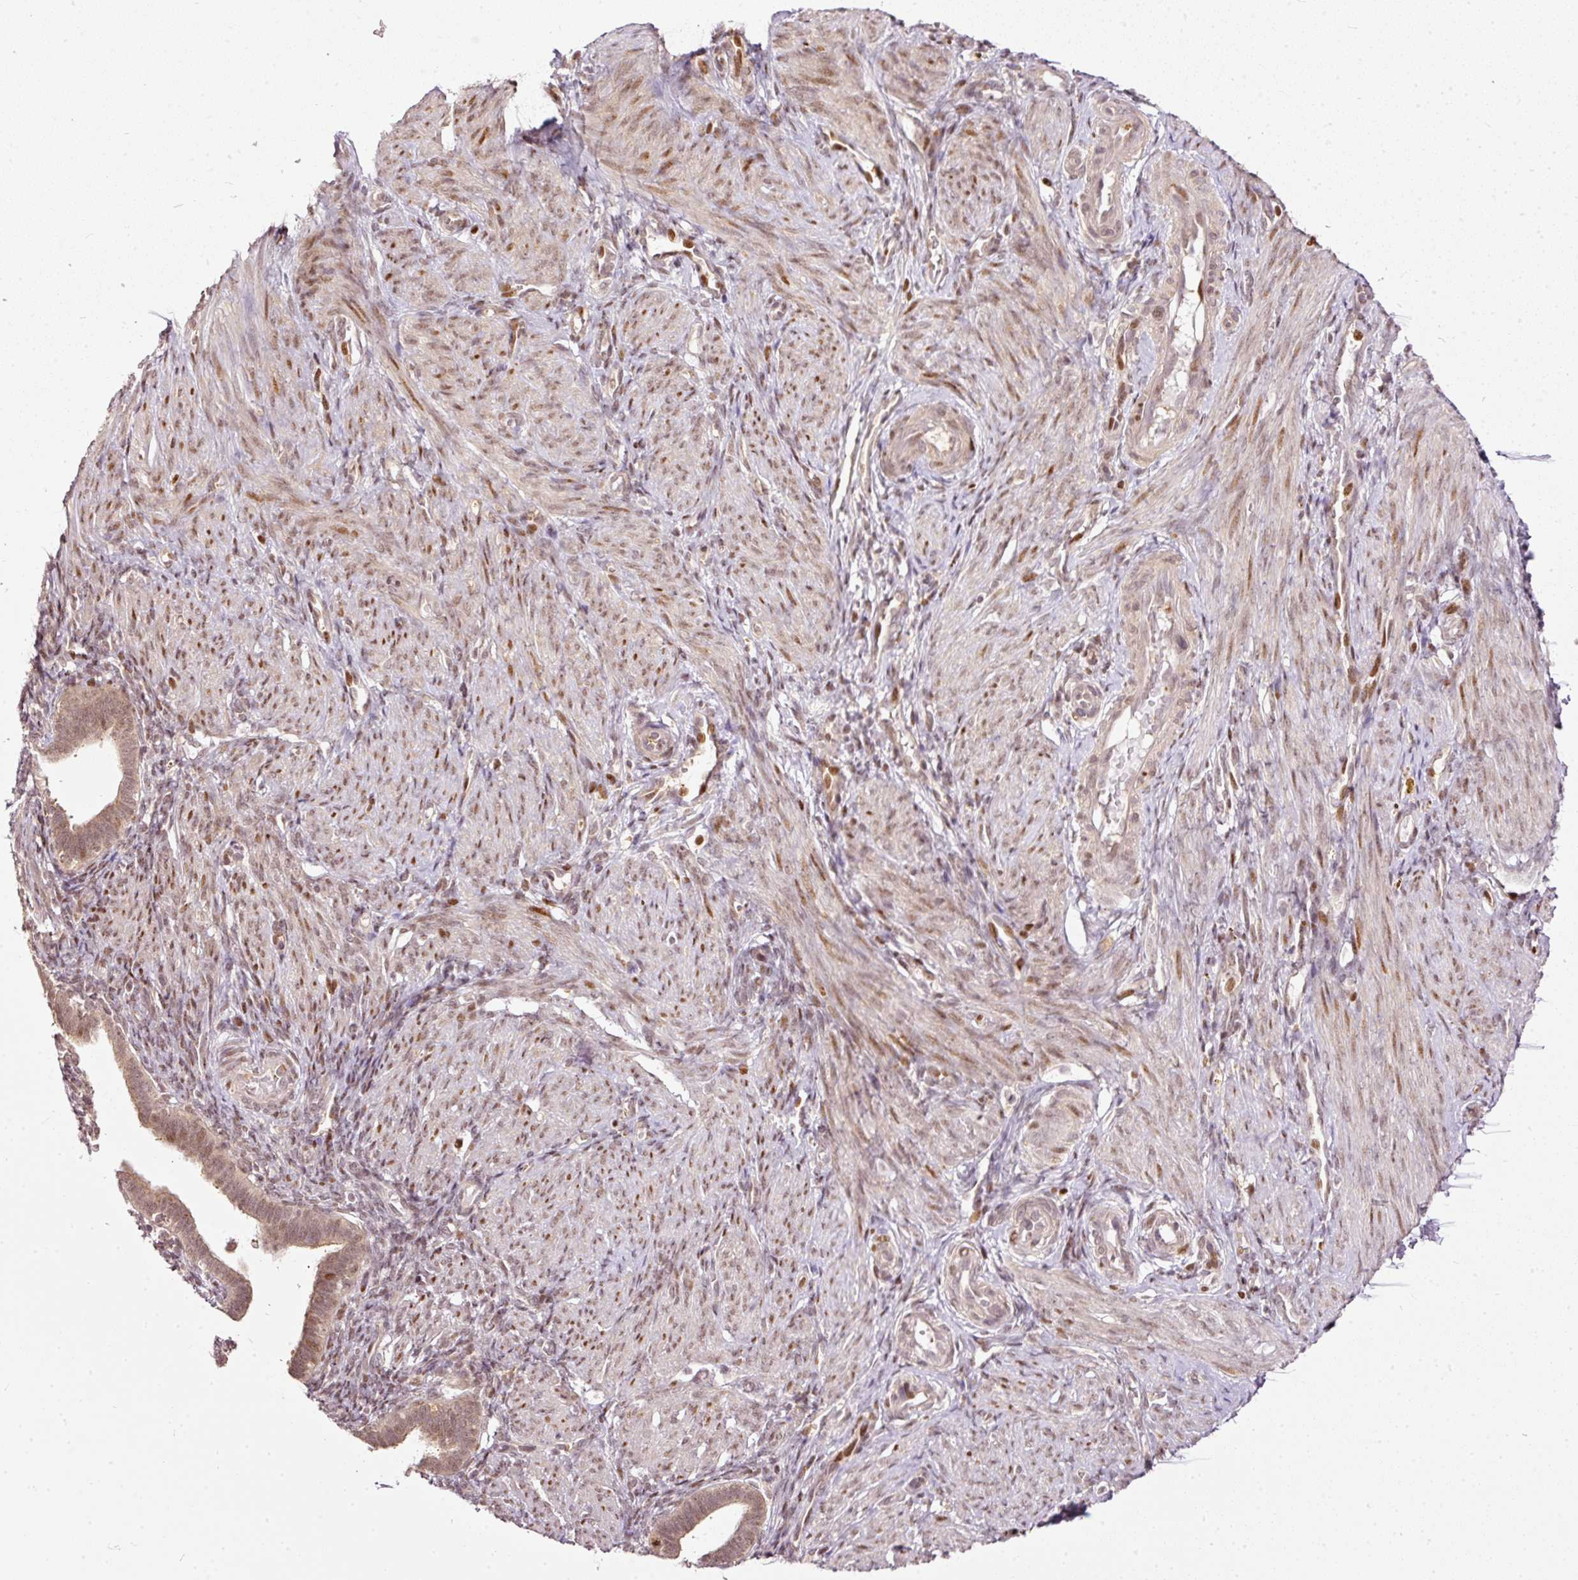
{"staining": {"intensity": "moderate", "quantity": "<25%", "location": "nuclear"}, "tissue": "endometrium", "cell_type": "Cells in endometrial stroma", "image_type": "normal", "snomed": [{"axis": "morphology", "description": "Normal tissue, NOS"}, {"axis": "topography", "description": "Endometrium"}], "caption": "DAB immunohistochemical staining of unremarkable human endometrium displays moderate nuclear protein staining in approximately <25% of cells in endometrial stroma. (DAB IHC, brown staining for protein, blue staining for nuclei).", "gene": "ZNF778", "patient": {"sex": "female", "age": 34}}